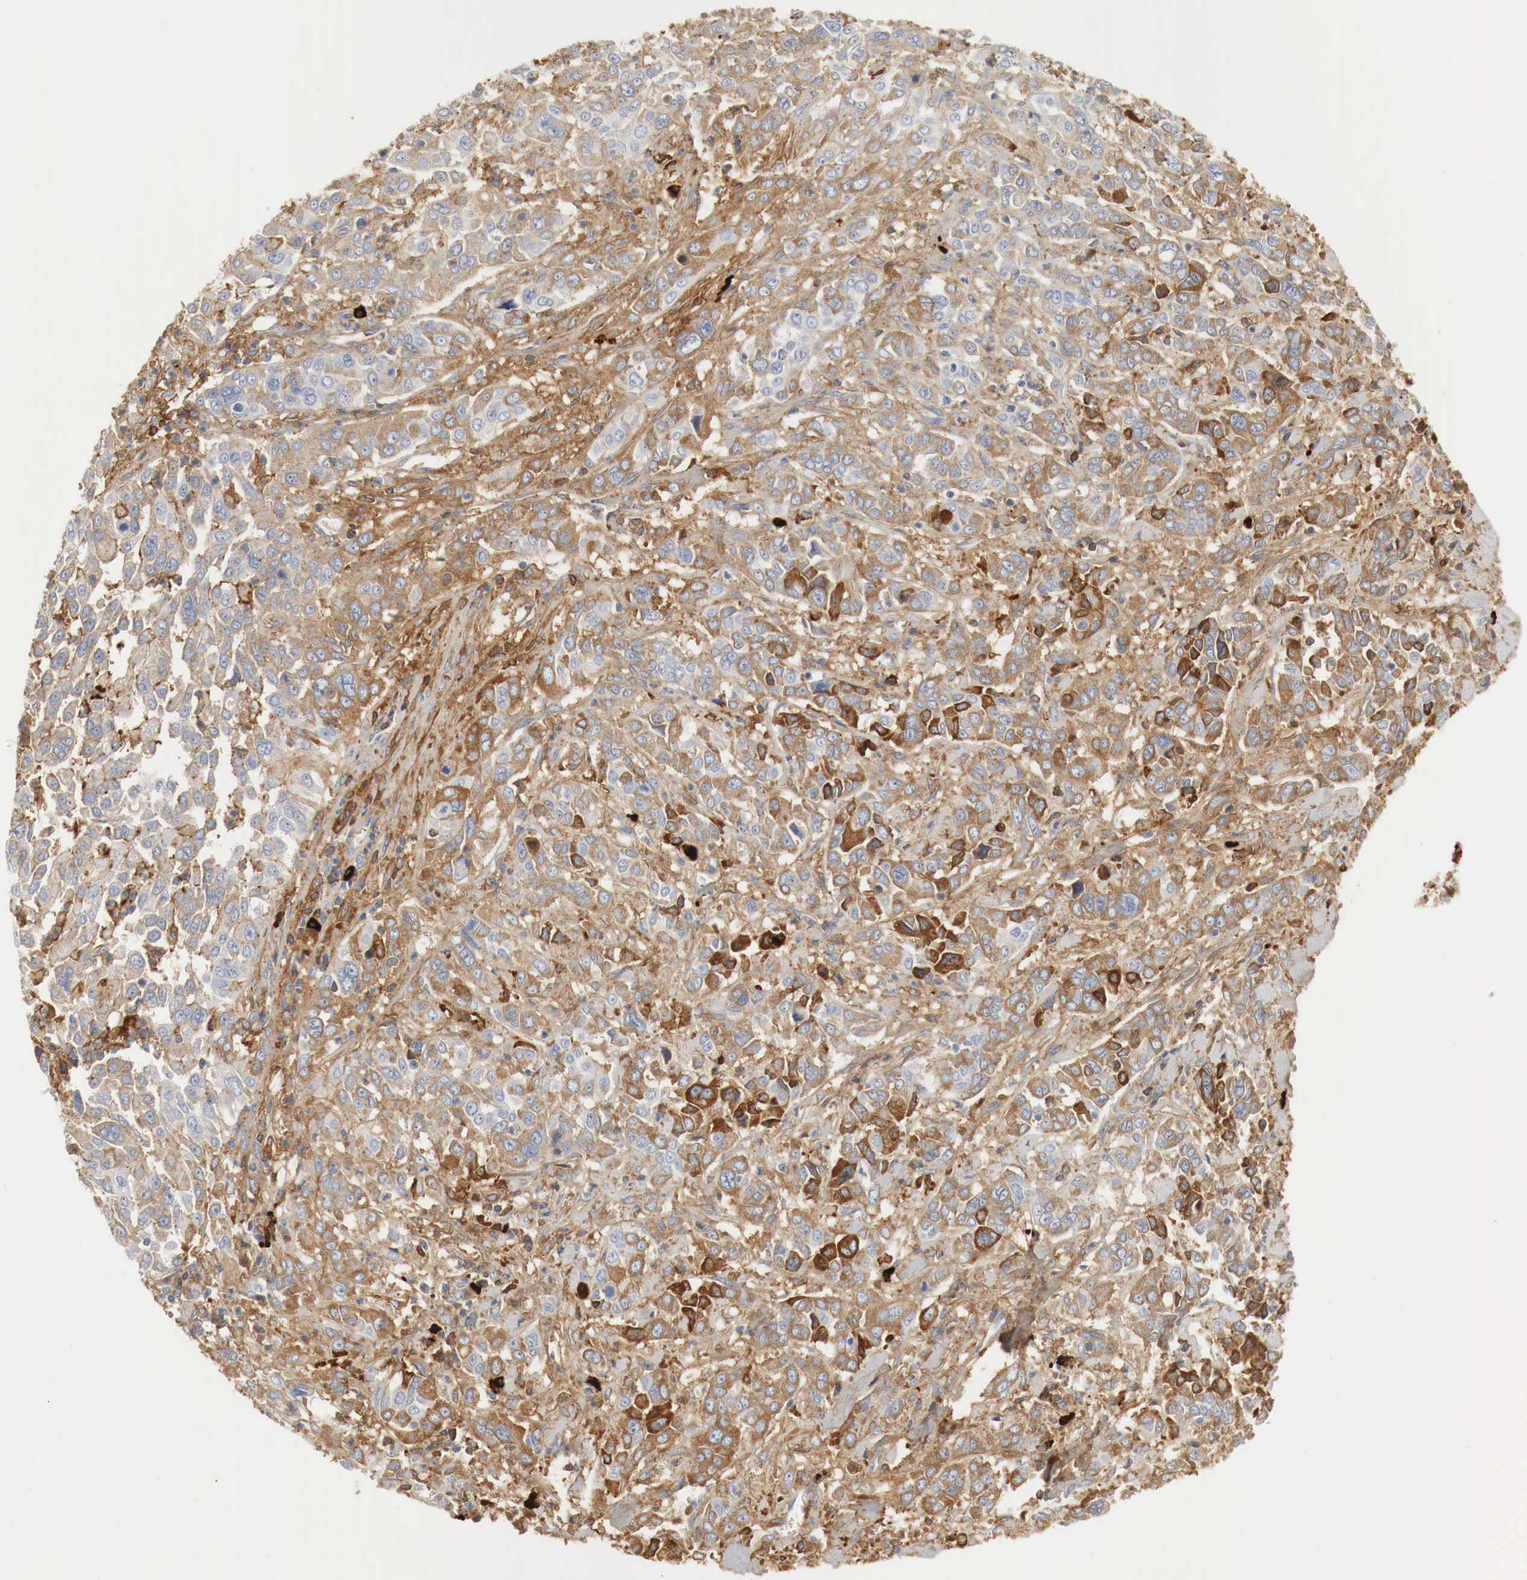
{"staining": {"intensity": "moderate", "quantity": "25%-75%", "location": "cytoplasmic/membranous"}, "tissue": "pancreatic cancer", "cell_type": "Tumor cells", "image_type": "cancer", "snomed": [{"axis": "morphology", "description": "Adenocarcinoma, NOS"}, {"axis": "topography", "description": "Pancreas"}], "caption": "Tumor cells exhibit medium levels of moderate cytoplasmic/membranous expression in about 25%-75% of cells in human pancreatic cancer (adenocarcinoma).", "gene": "IGLC3", "patient": {"sex": "female", "age": 52}}